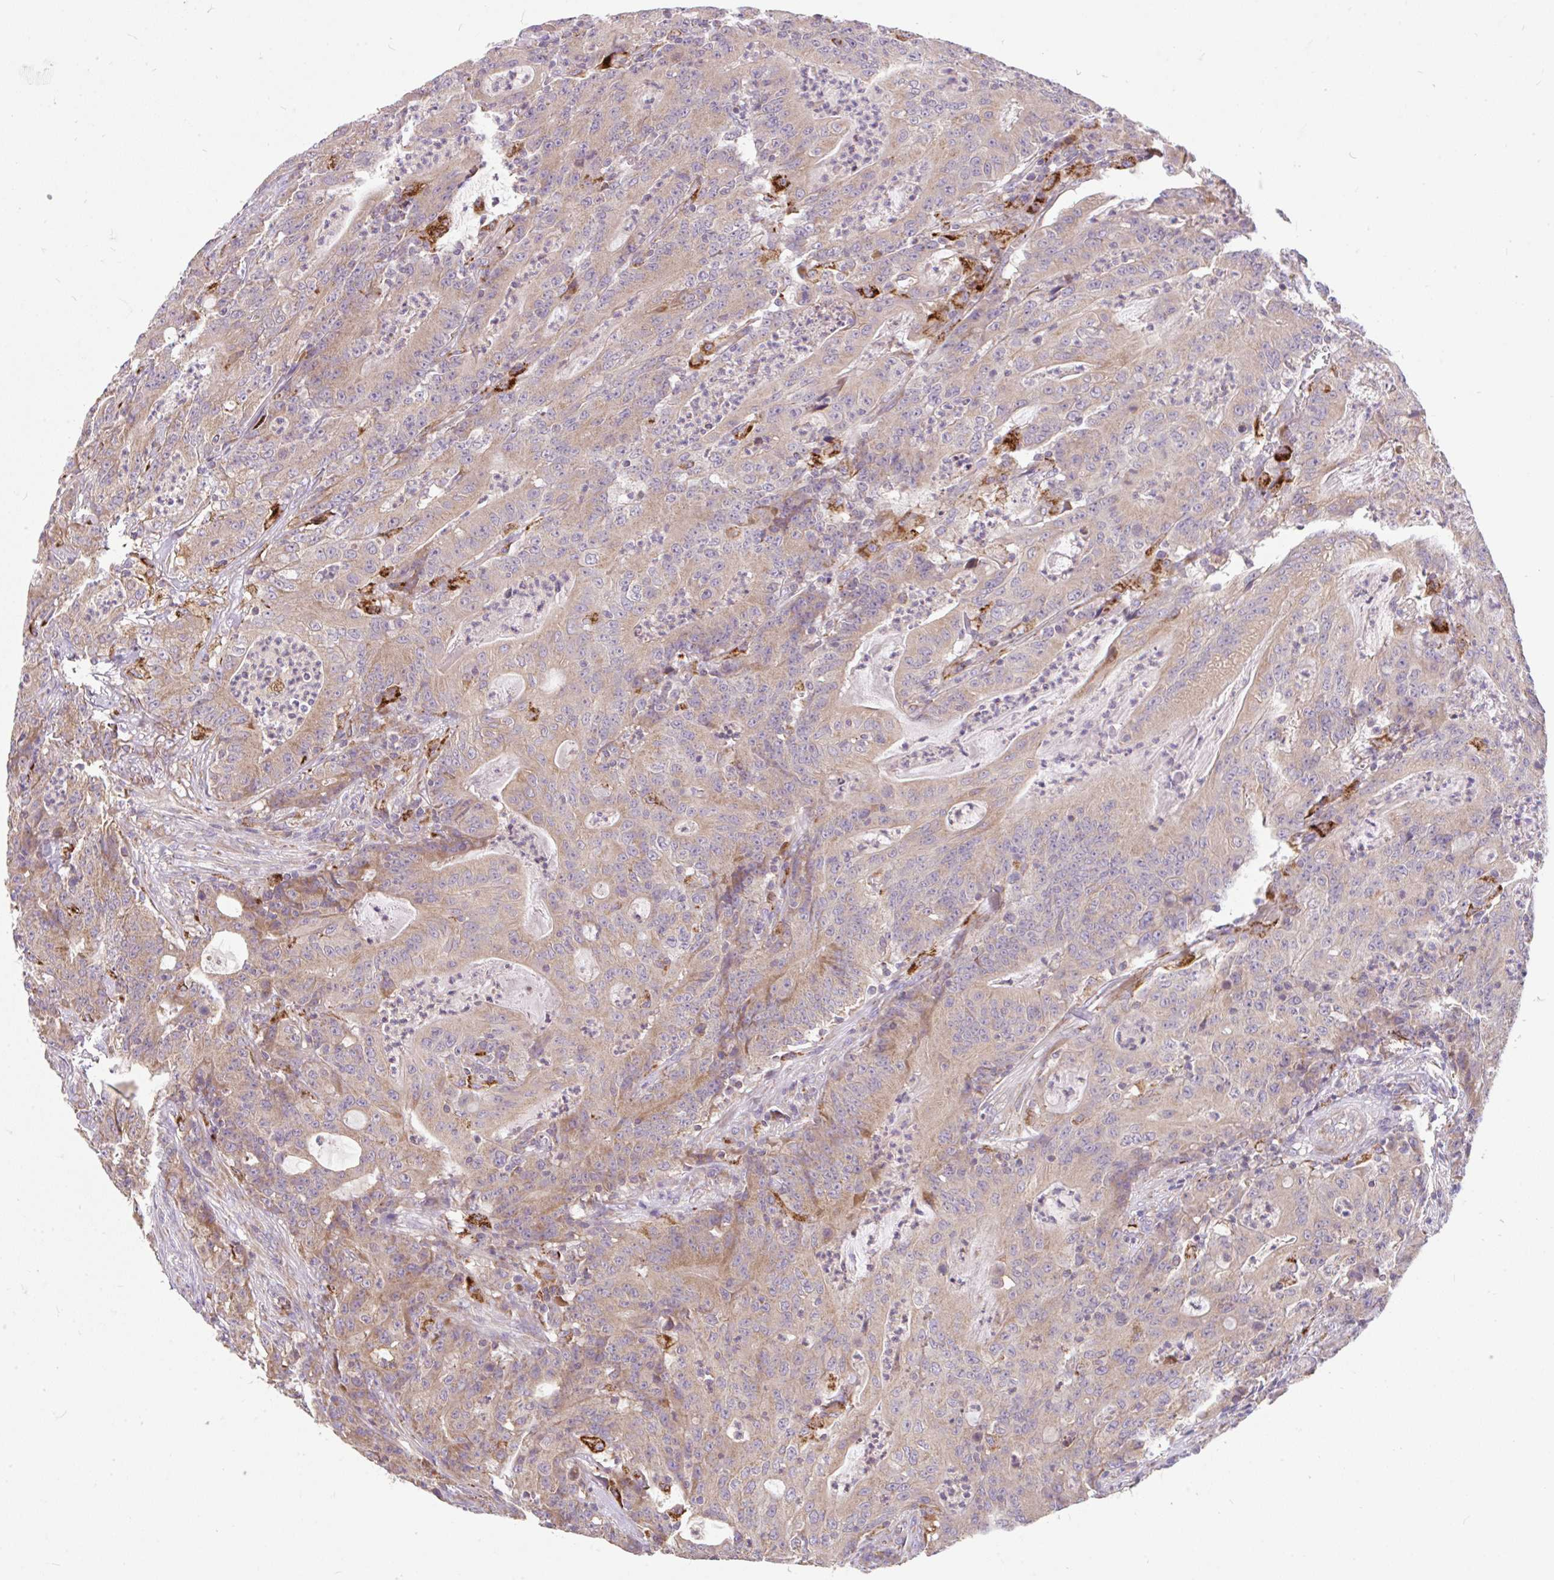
{"staining": {"intensity": "weak", "quantity": ">75%", "location": "cytoplasmic/membranous"}, "tissue": "colorectal cancer", "cell_type": "Tumor cells", "image_type": "cancer", "snomed": [{"axis": "morphology", "description": "Adenocarcinoma, NOS"}, {"axis": "topography", "description": "Colon"}], "caption": "Colorectal adenocarcinoma tissue displays weak cytoplasmic/membranous staining in approximately >75% of tumor cells, visualized by immunohistochemistry.", "gene": "RALBP1", "patient": {"sex": "male", "age": 83}}